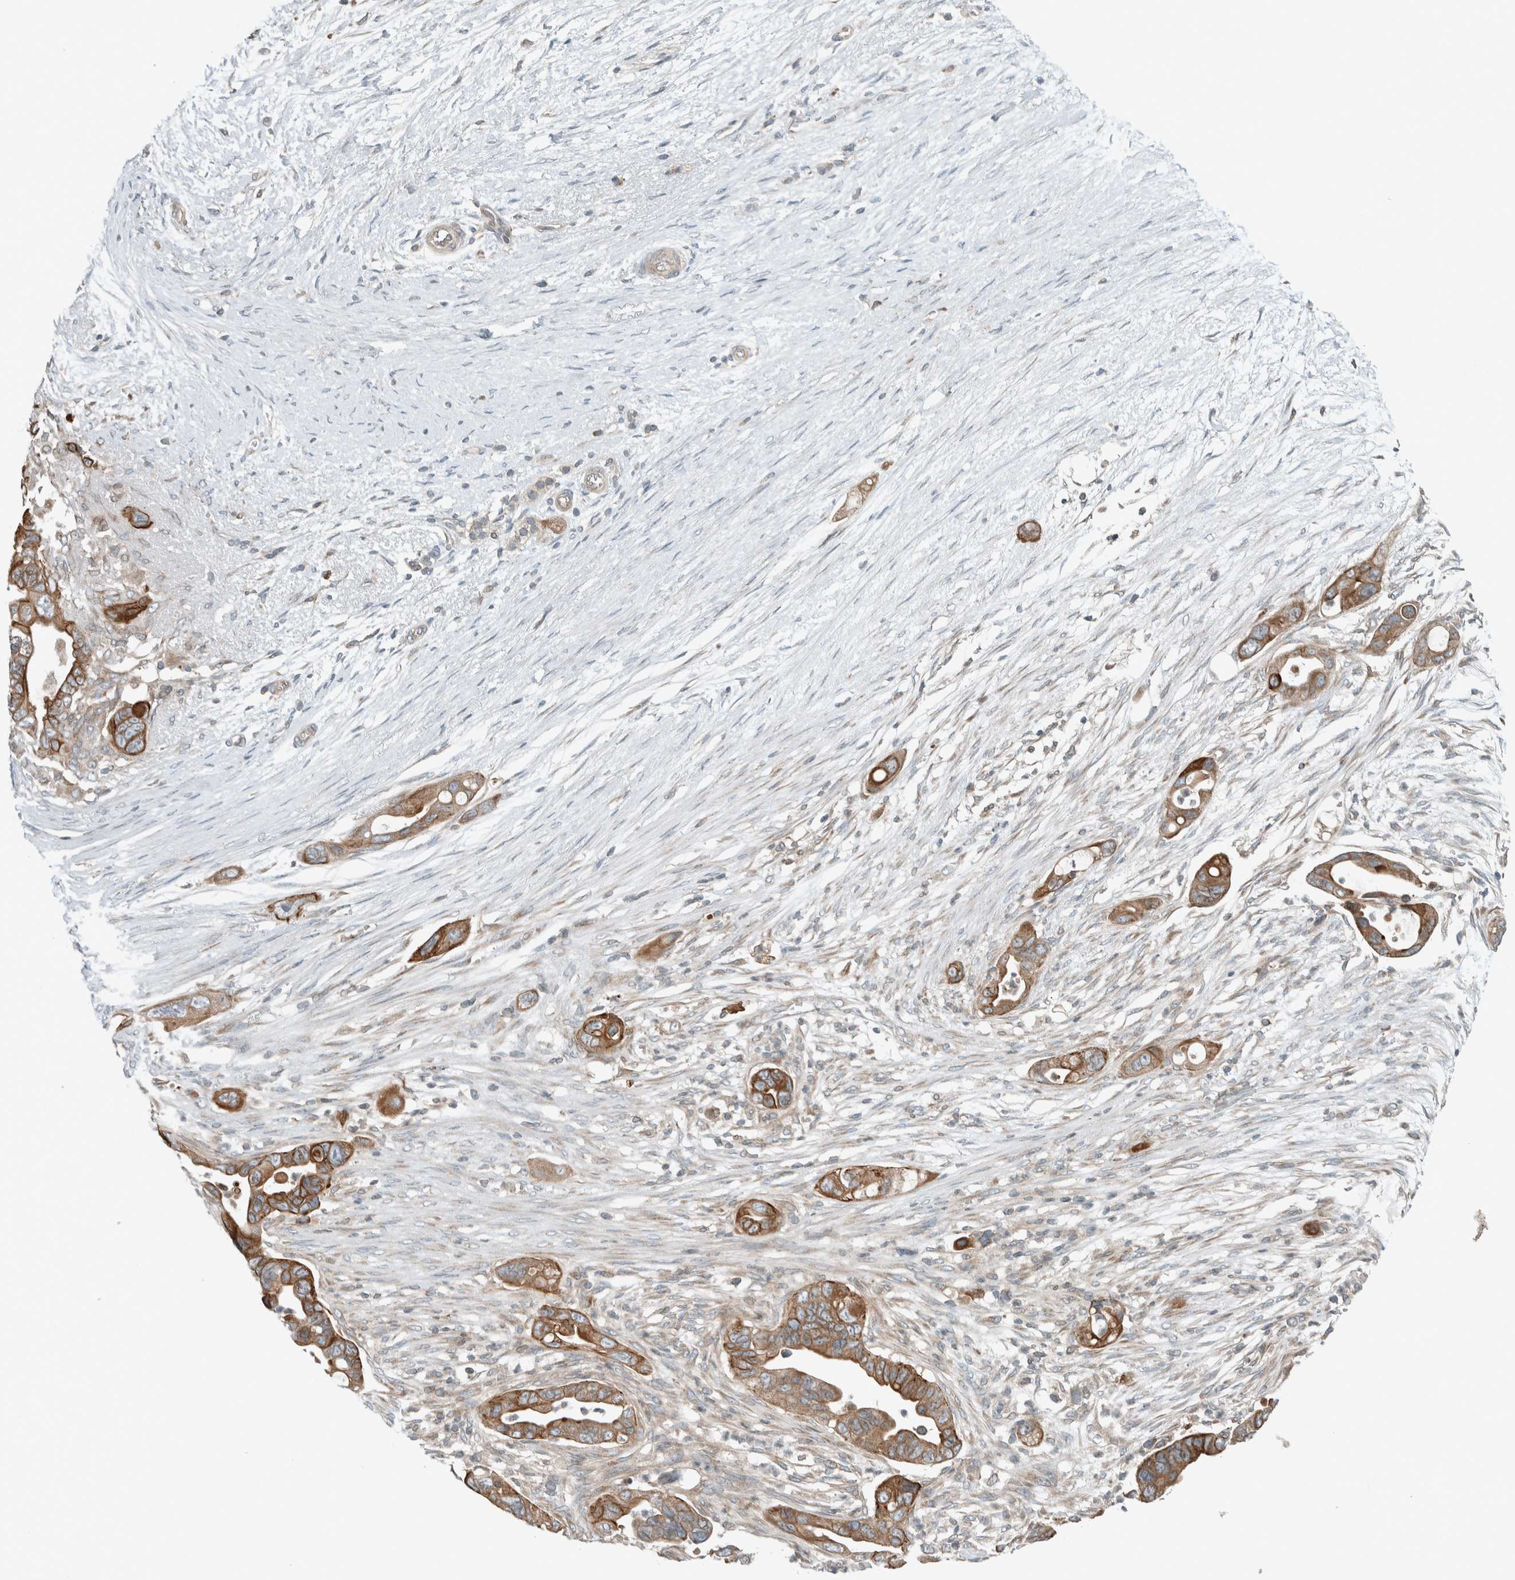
{"staining": {"intensity": "moderate", "quantity": ">75%", "location": "cytoplasmic/membranous"}, "tissue": "pancreatic cancer", "cell_type": "Tumor cells", "image_type": "cancer", "snomed": [{"axis": "morphology", "description": "Adenocarcinoma, NOS"}, {"axis": "topography", "description": "Pancreas"}], "caption": "There is medium levels of moderate cytoplasmic/membranous expression in tumor cells of pancreatic adenocarcinoma, as demonstrated by immunohistochemical staining (brown color).", "gene": "SEL1L", "patient": {"sex": "female", "age": 72}}